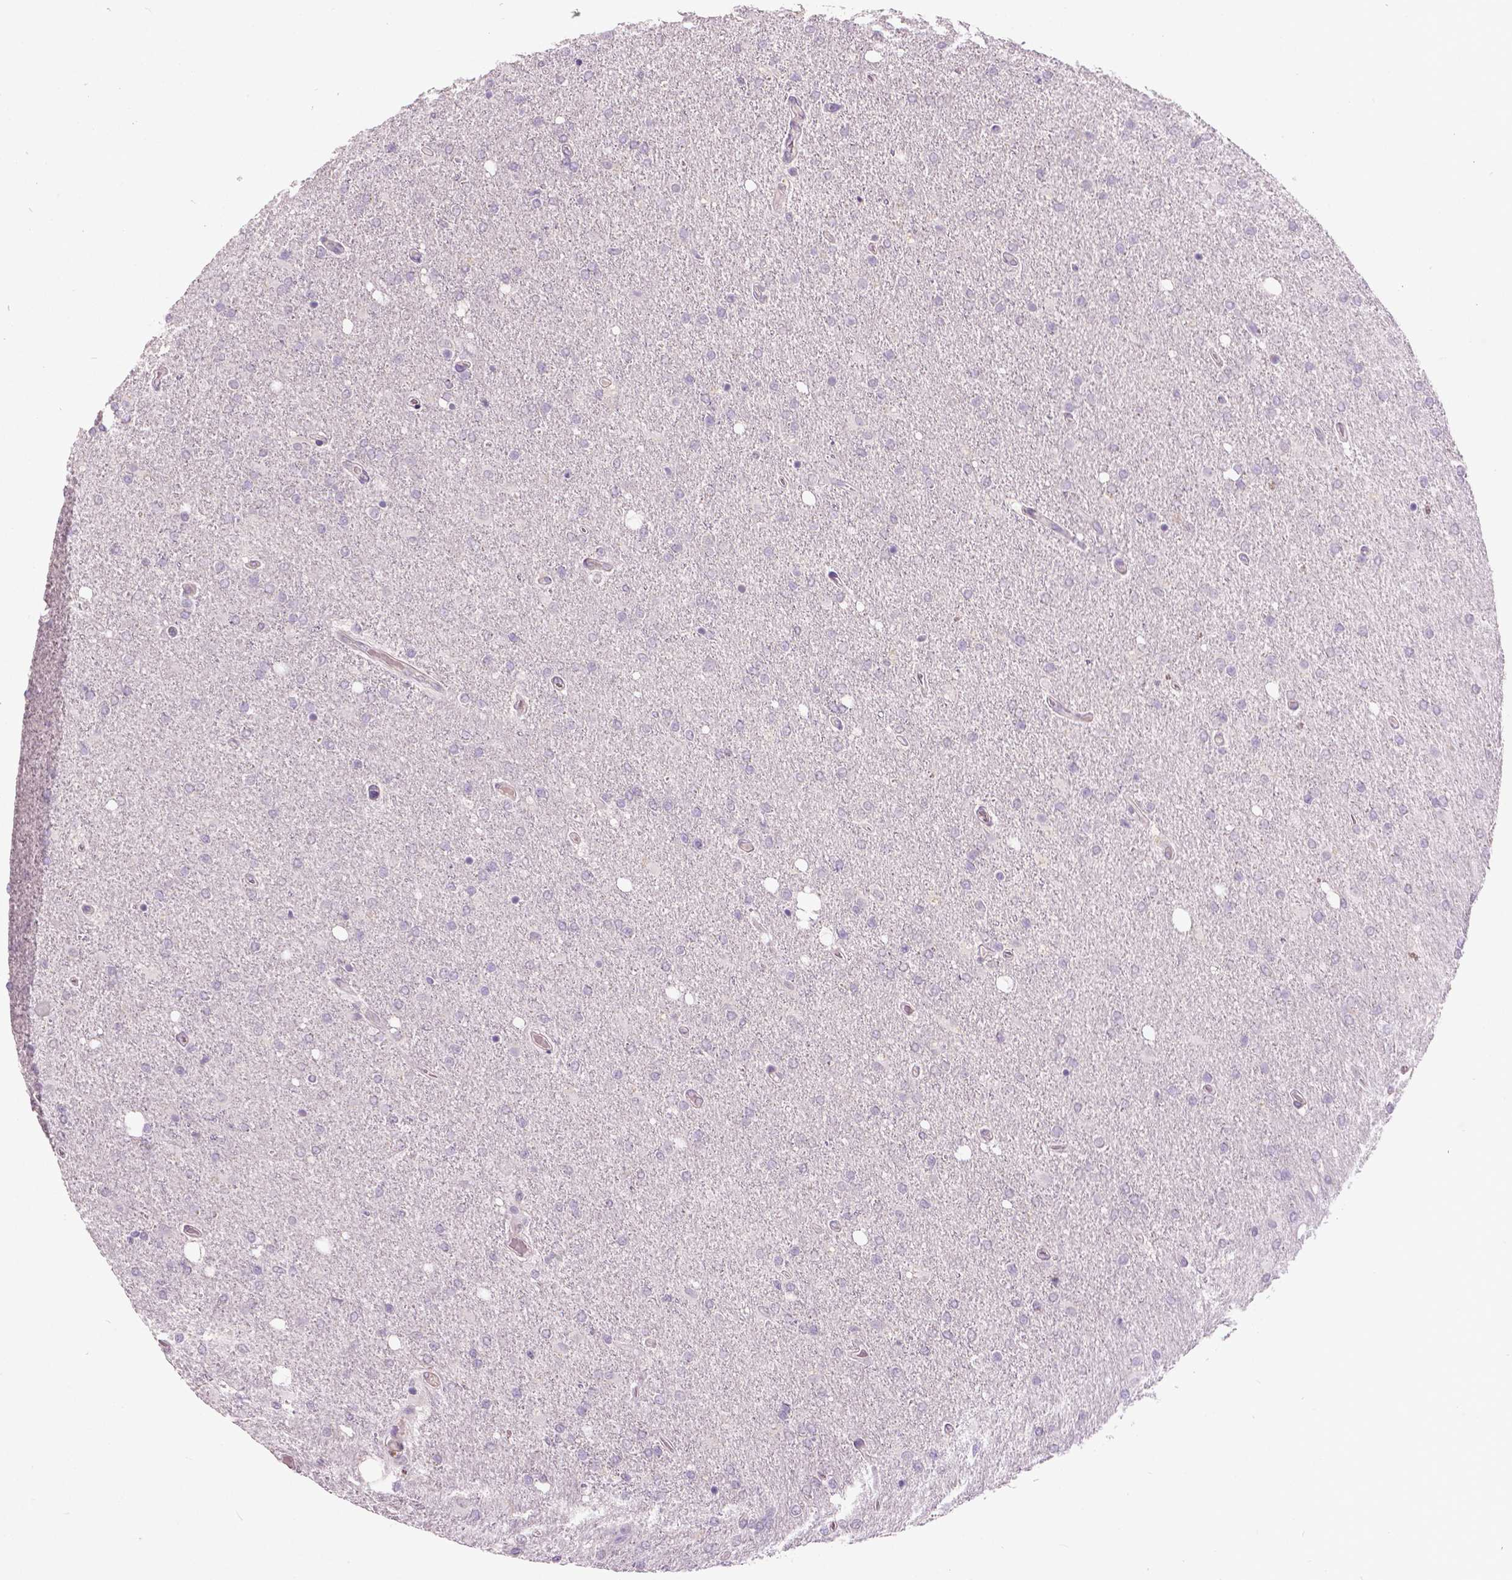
{"staining": {"intensity": "negative", "quantity": "none", "location": "none"}, "tissue": "glioma", "cell_type": "Tumor cells", "image_type": "cancer", "snomed": [{"axis": "morphology", "description": "Glioma, malignant, High grade"}, {"axis": "topography", "description": "Cerebral cortex"}], "caption": "A high-resolution histopathology image shows immunohistochemistry staining of glioma, which reveals no significant staining in tumor cells.", "gene": "FOXA1", "patient": {"sex": "male", "age": 70}}